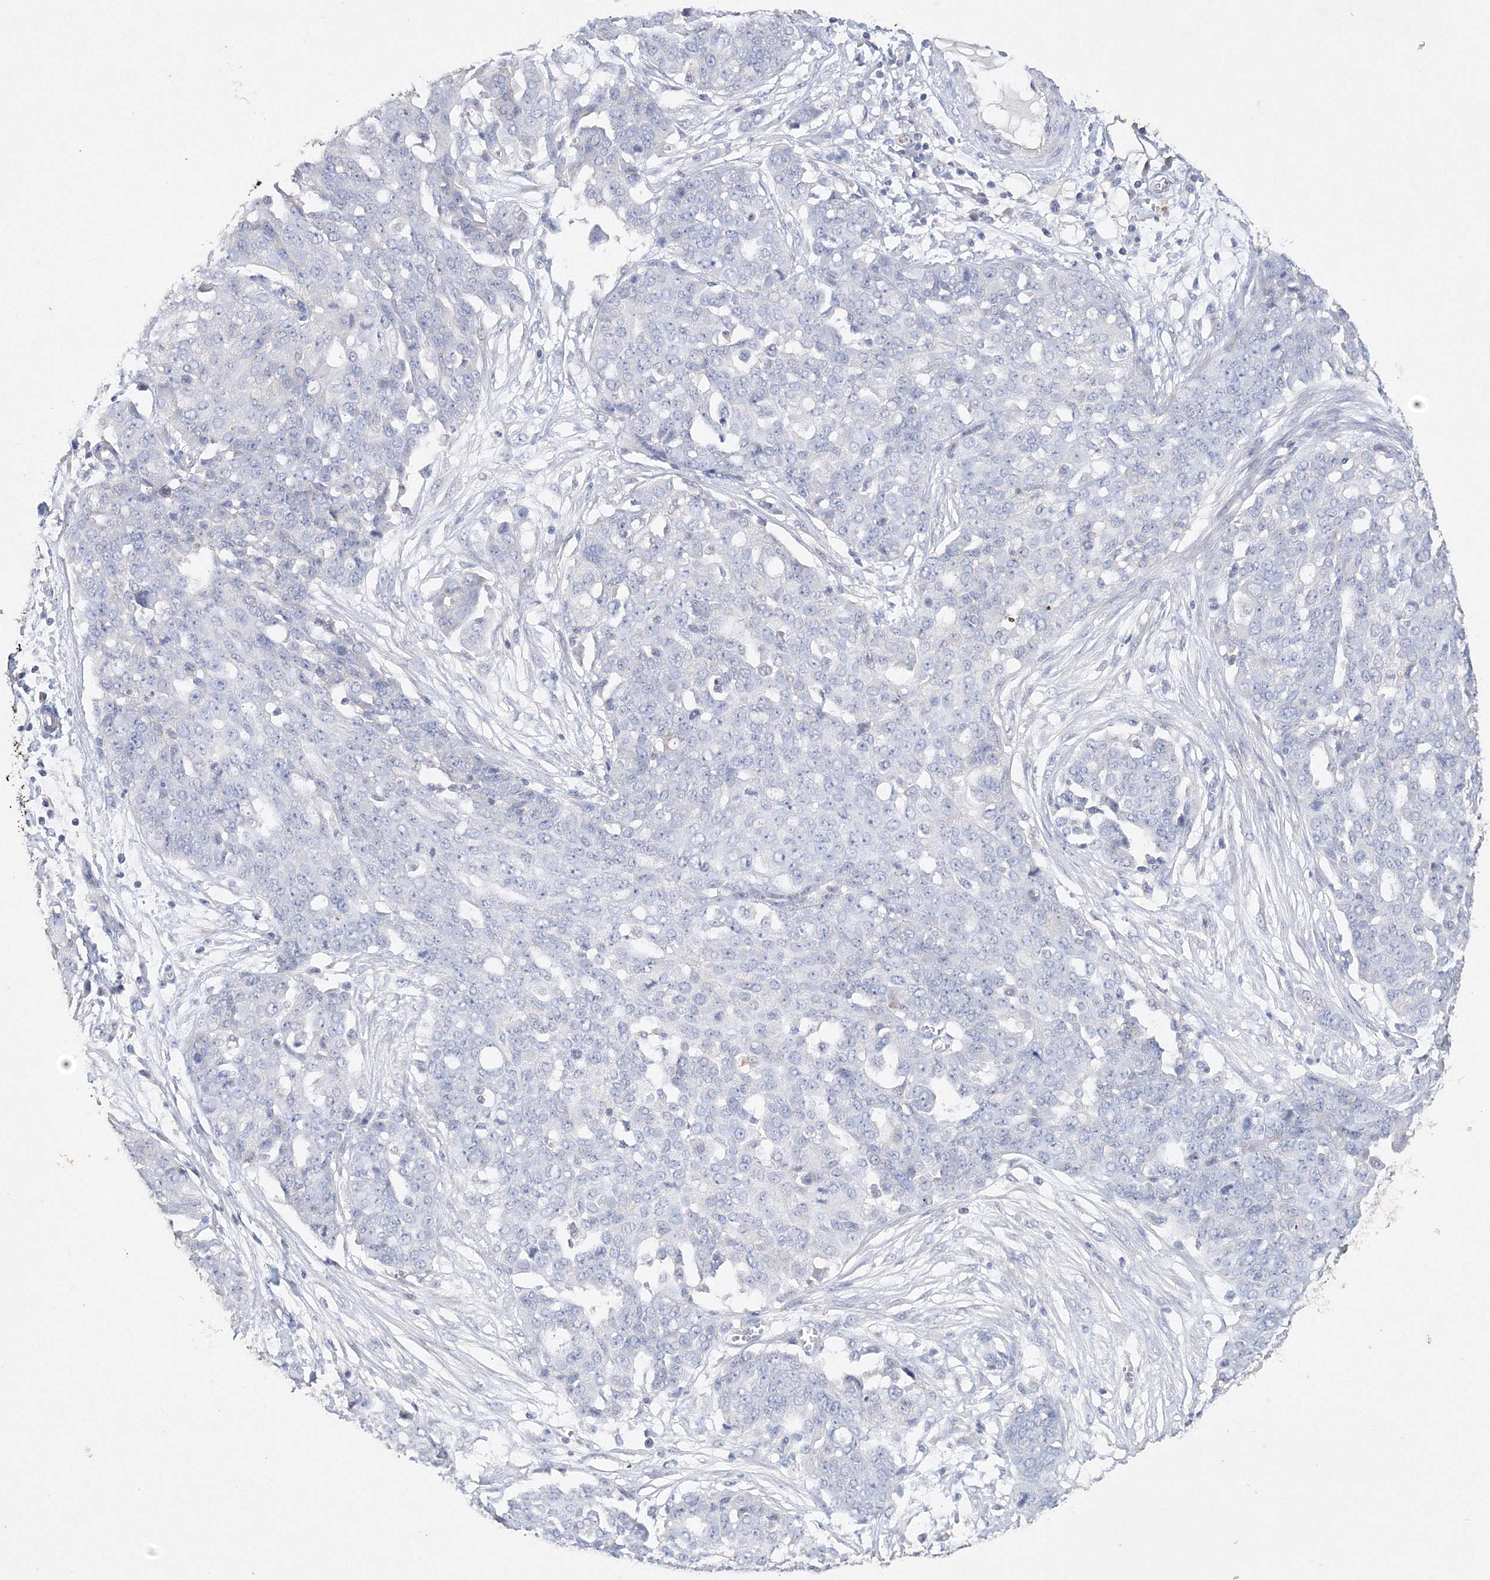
{"staining": {"intensity": "negative", "quantity": "none", "location": "none"}, "tissue": "ovarian cancer", "cell_type": "Tumor cells", "image_type": "cancer", "snomed": [{"axis": "morphology", "description": "Cystadenocarcinoma, serous, NOS"}, {"axis": "topography", "description": "Soft tissue"}, {"axis": "topography", "description": "Ovary"}], "caption": "This histopathology image is of serous cystadenocarcinoma (ovarian) stained with immunohistochemistry to label a protein in brown with the nuclei are counter-stained blue. There is no expression in tumor cells.", "gene": "GLS", "patient": {"sex": "female", "age": 57}}